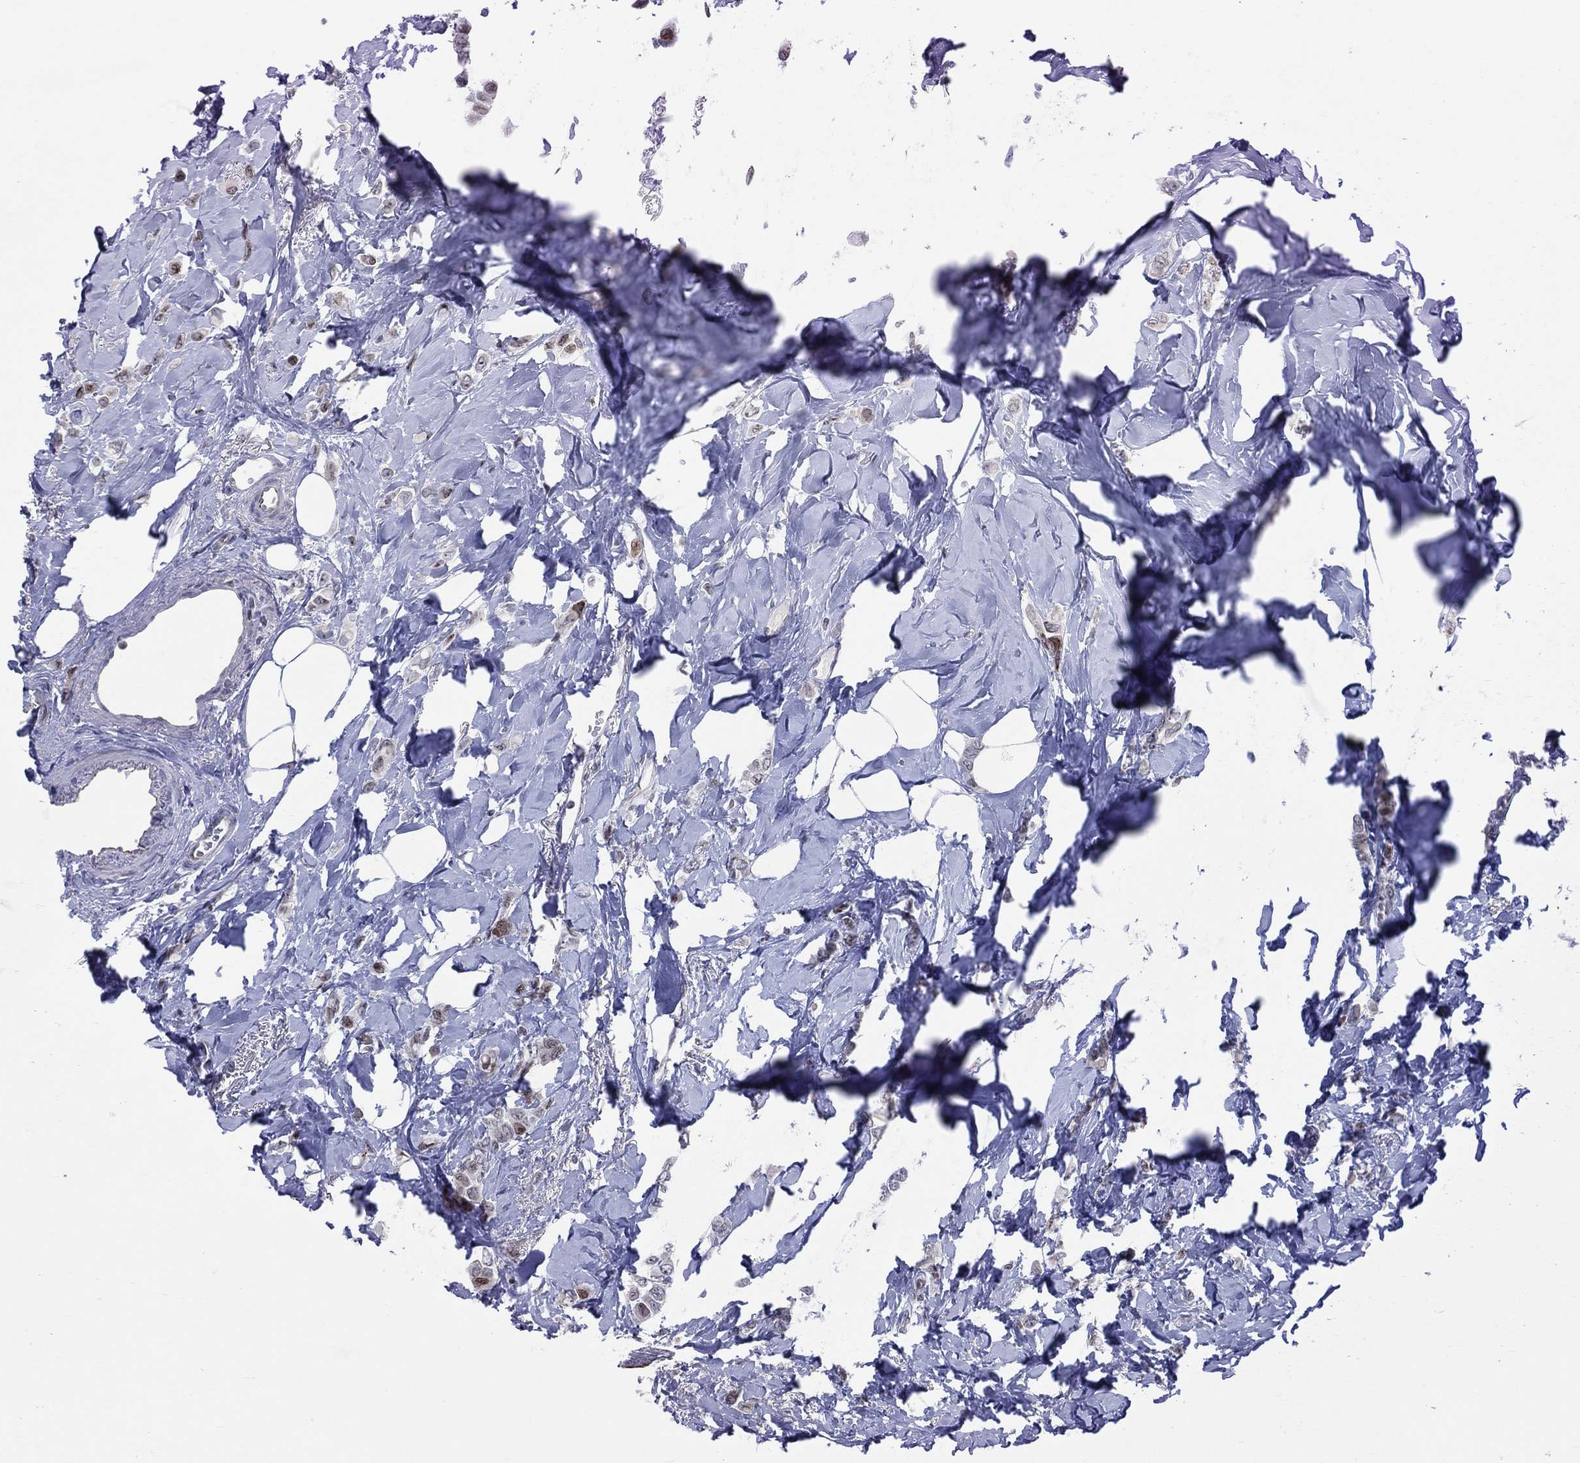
{"staining": {"intensity": "moderate", "quantity": "<25%", "location": "nuclear"}, "tissue": "breast cancer", "cell_type": "Tumor cells", "image_type": "cancer", "snomed": [{"axis": "morphology", "description": "Lobular carcinoma"}, {"axis": "topography", "description": "Breast"}], "caption": "Moderate nuclear protein positivity is seen in about <25% of tumor cells in lobular carcinoma (breast).", "gene": "DBF4B", "patient": {"sex": "female", "age": 66}}